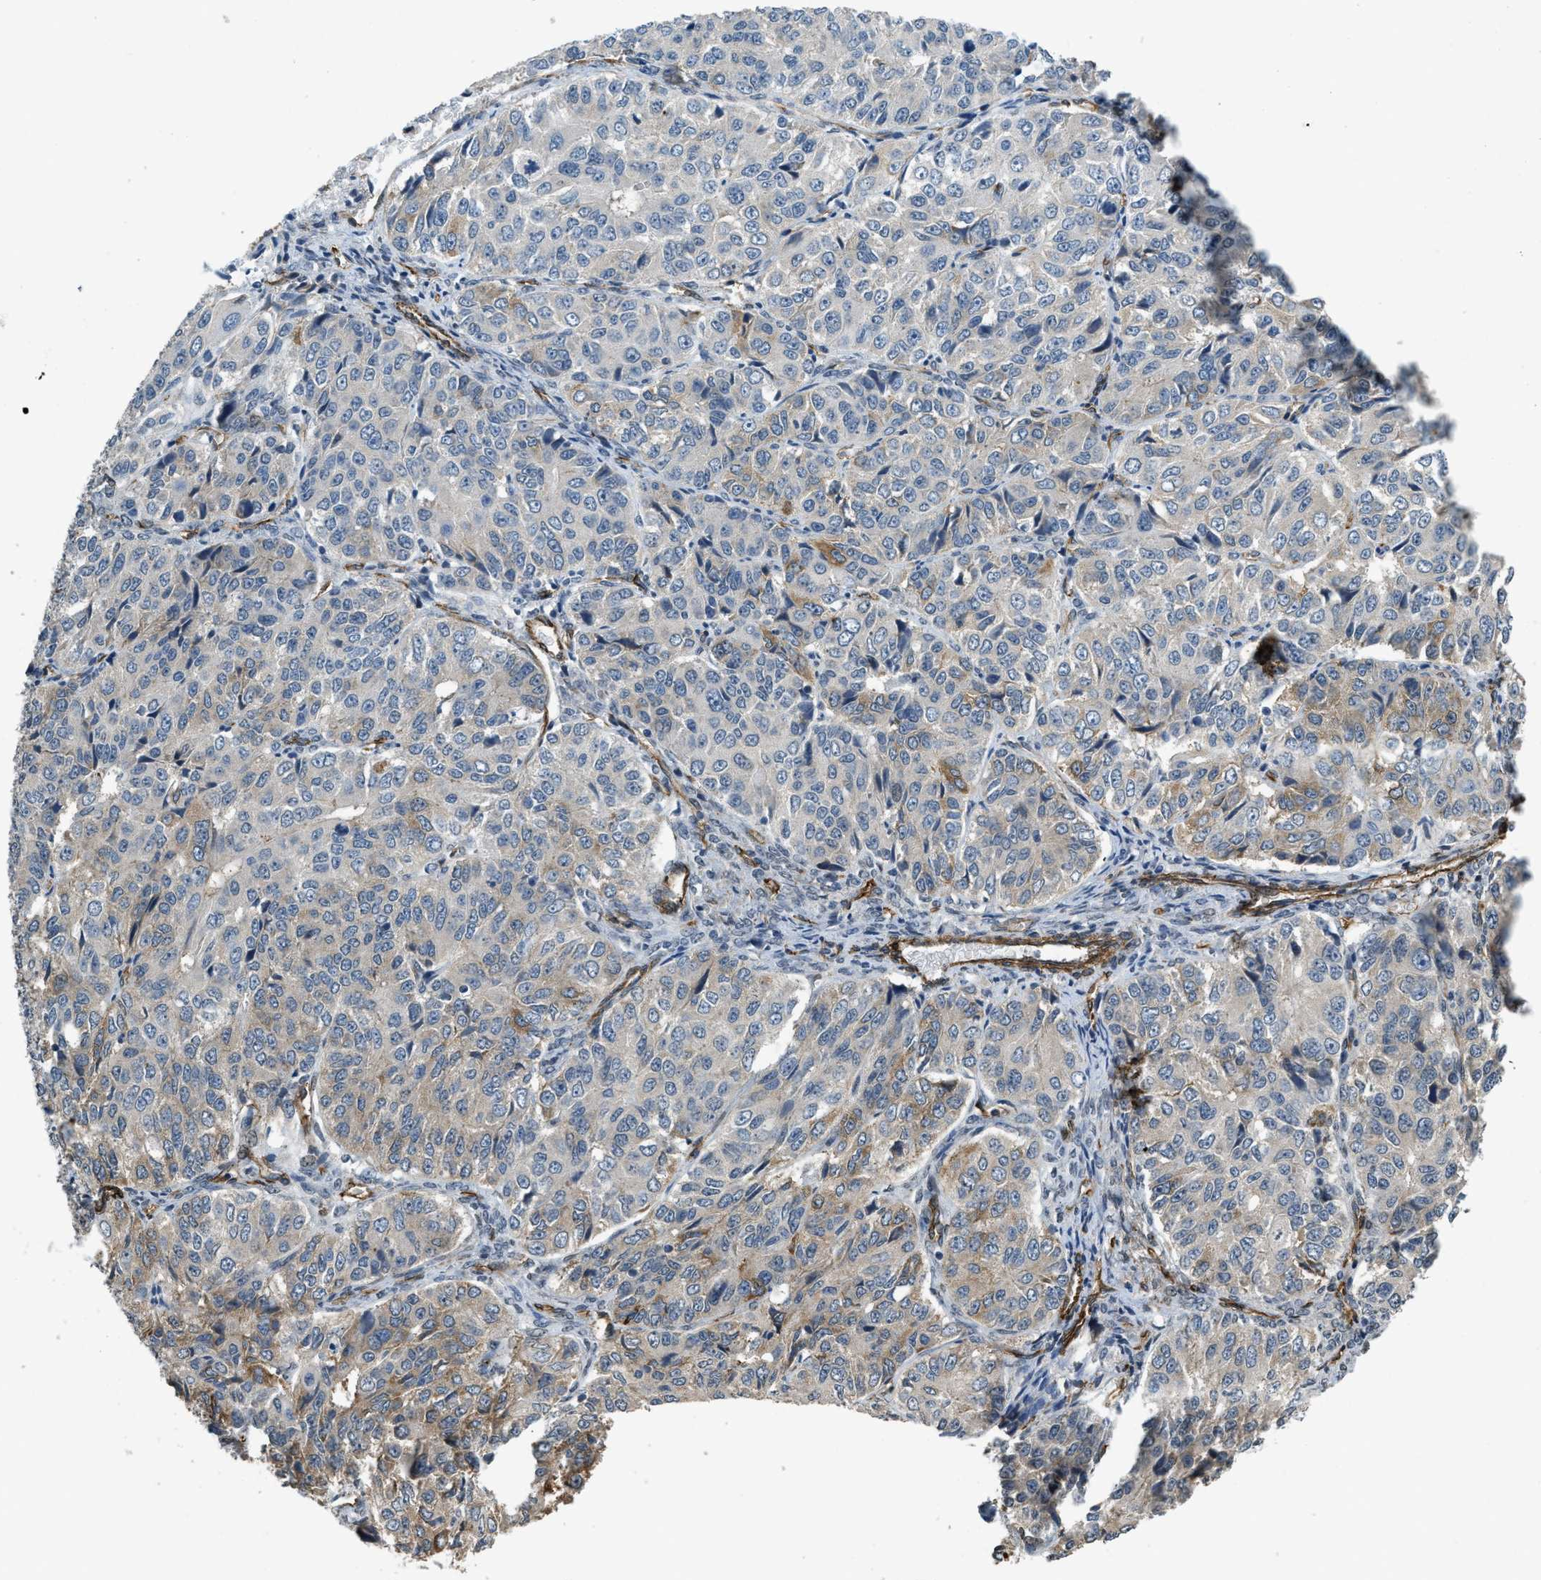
{"staining": {"intensity": "moderate", "quantity": "<25%", "location": "cytoplasmic/membranous"}, "tissue": "ovarian cancer", "cell_type": "Tumor cells", "image_type": "cancer", "snomed": [{"axis": "morphology", "description": "Carcinoma, endometroid"}, {"axis": "topography", "description": "Ovary"}], "caption": "DAB immunohistochemical staining of human ovarian cancer (endometroid carcinoma) shows moderate cytoplasmic/membranous protein positivity in approximately <25% of tumor cells.", "gene": "NMB", "patient": {"sex": "female", "age": 51}}